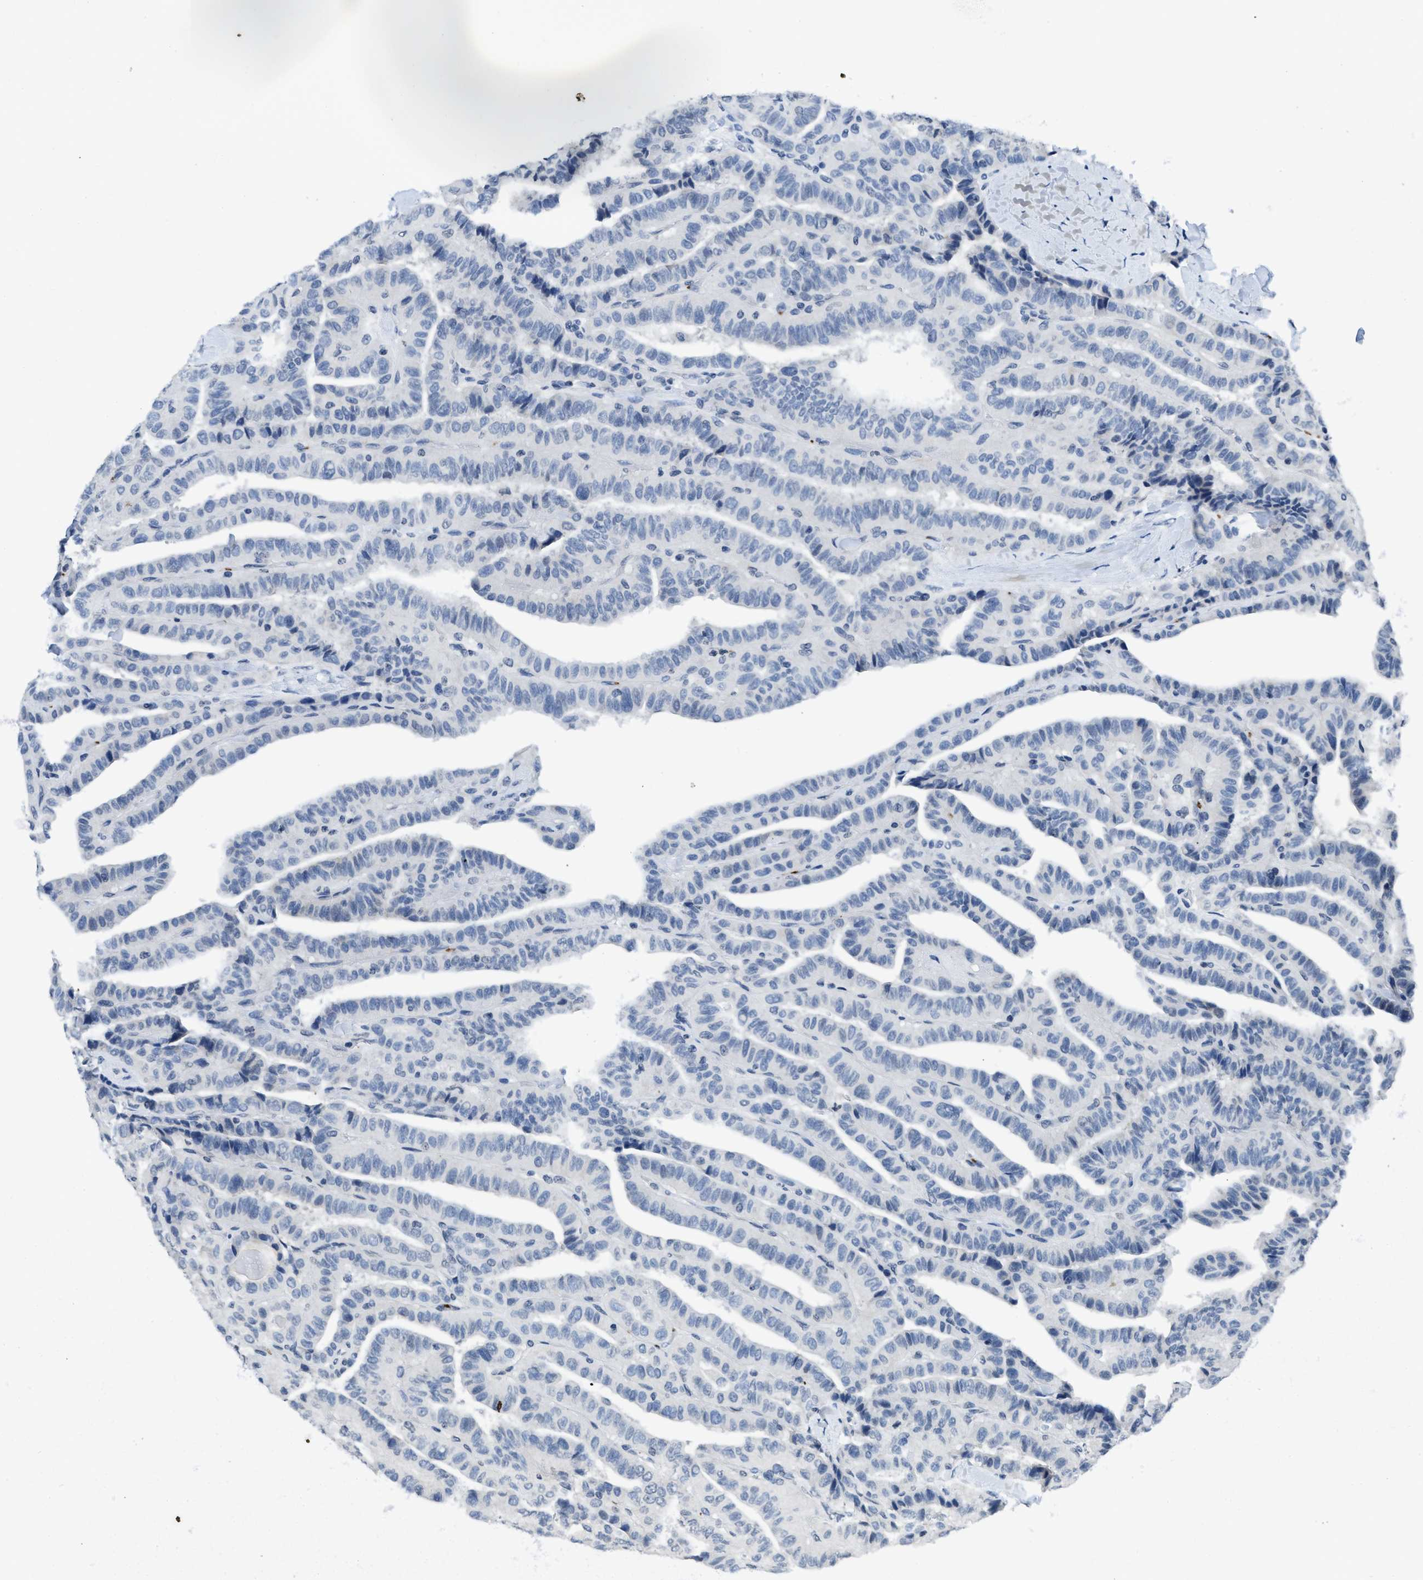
{"staining": {"intensity": "negative", "quantity": "none", "location": "none"}, "tissue": "thyroid cancer", "cell_type": "Tumor cells", "image_type": "cancer", "snomed": [{"axis": "morphology", "description": "Papillary adenocarcinoma, NOS"}, {"axis": "topography", "description": "Thyroid gland"}], "caption": "Protein analysis of papillary adenocarcinoma (thyroid) shows no significant staining in tumor cells.", "gene": "ITGA2B", "patient": {"sex": "male", "age": 77}}